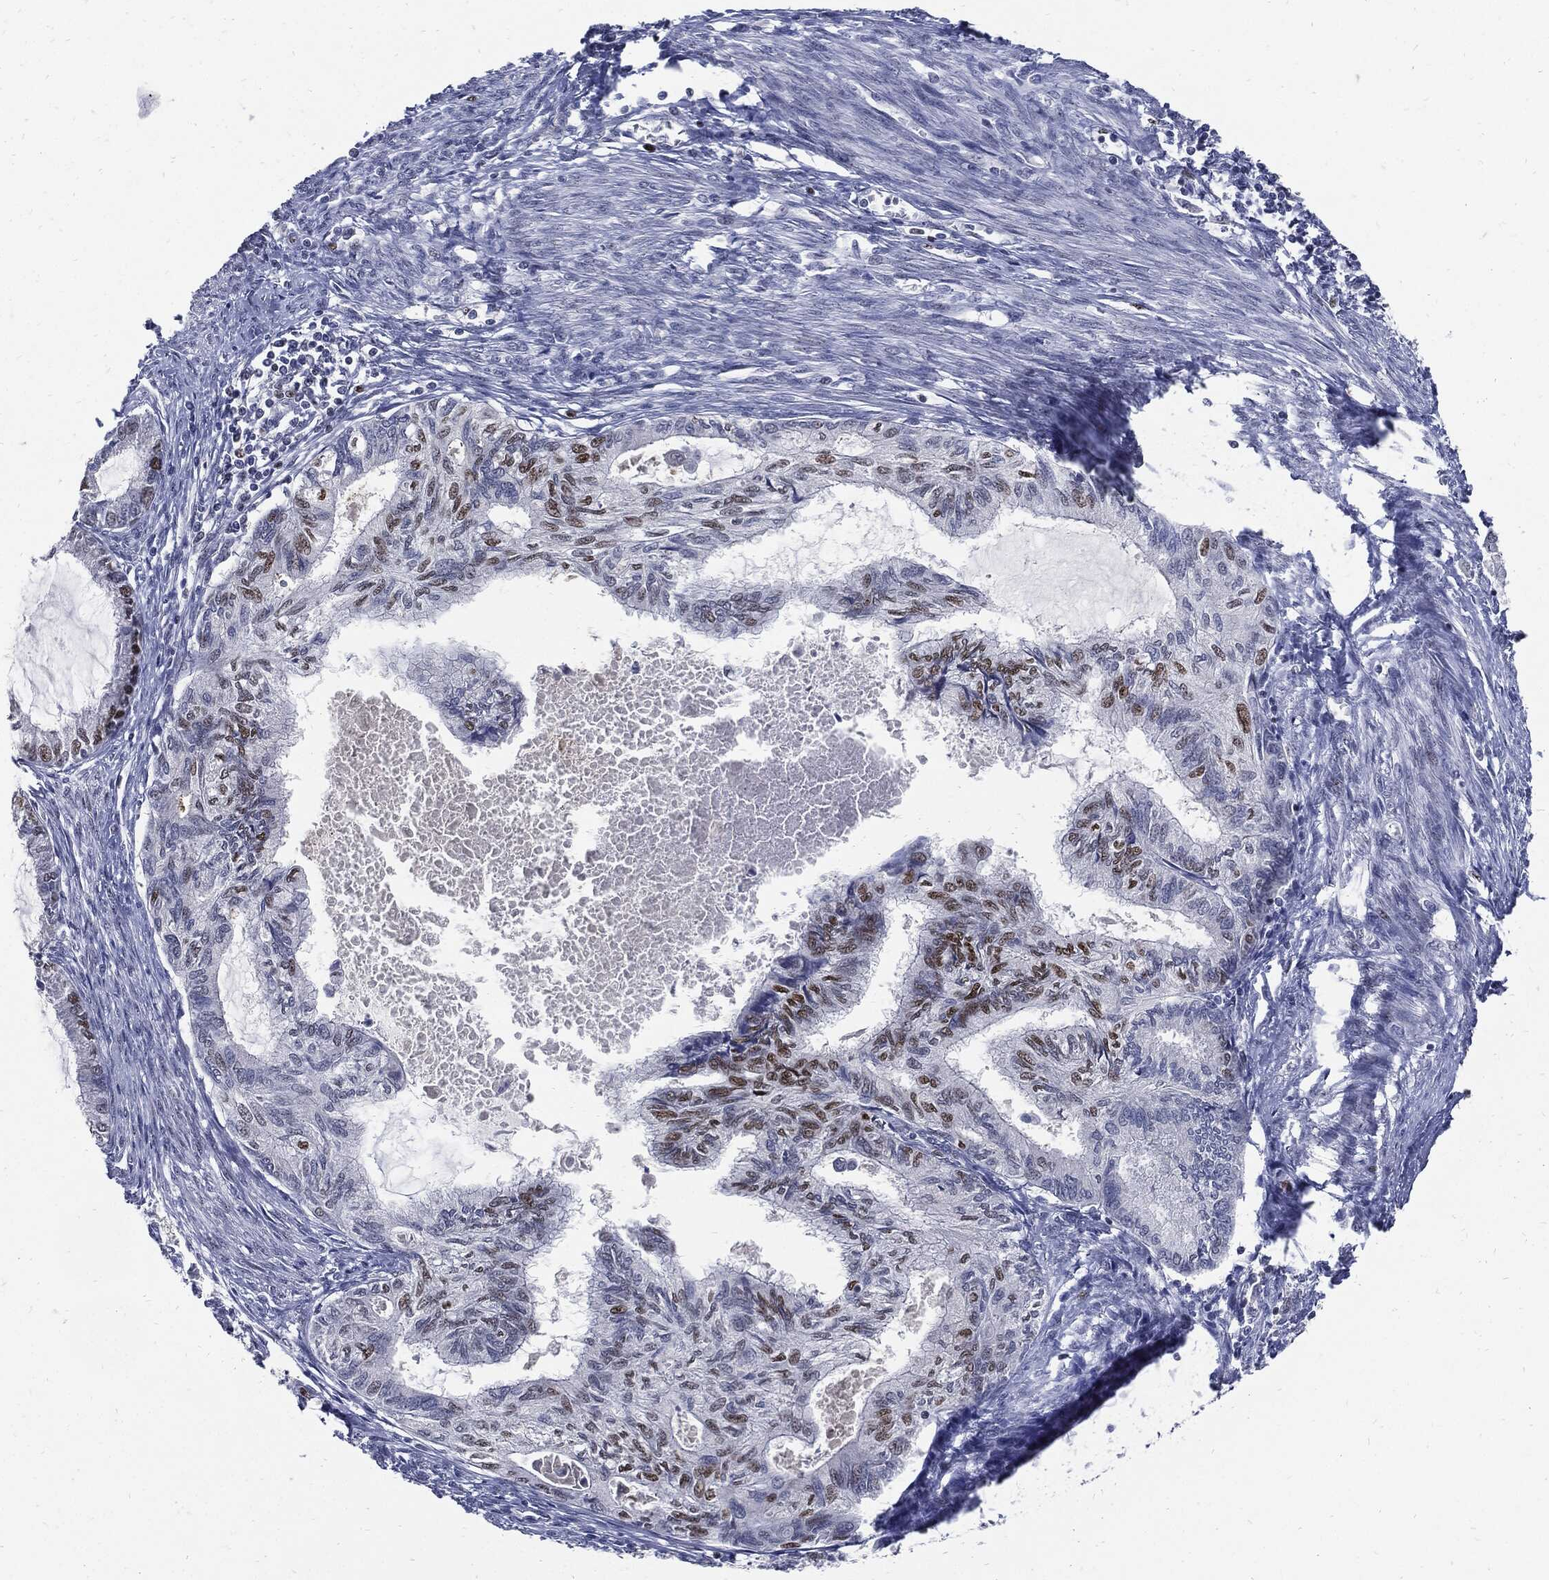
{"staining": {"intensity": "moderate", "quantity": "25%-75%", "location": "nuclear"}, "tissue": "endometrial cancer", "cell_type": "Tumor cells", "image_type": "cancer", "snomed": [{"axis": "morphology", "description": "Adenocarcinoma, NOS"}, {"axis": "topography", "description": "Endometrium"}], "caption": "Moderate nuclear positivity for a protein is identified in approximately 25%-75% of tumor cells of endometrial cancer using immunohistochemistry (IHC).", "gene": "NBN", "patient": {"sex": "female", "age": 86}}